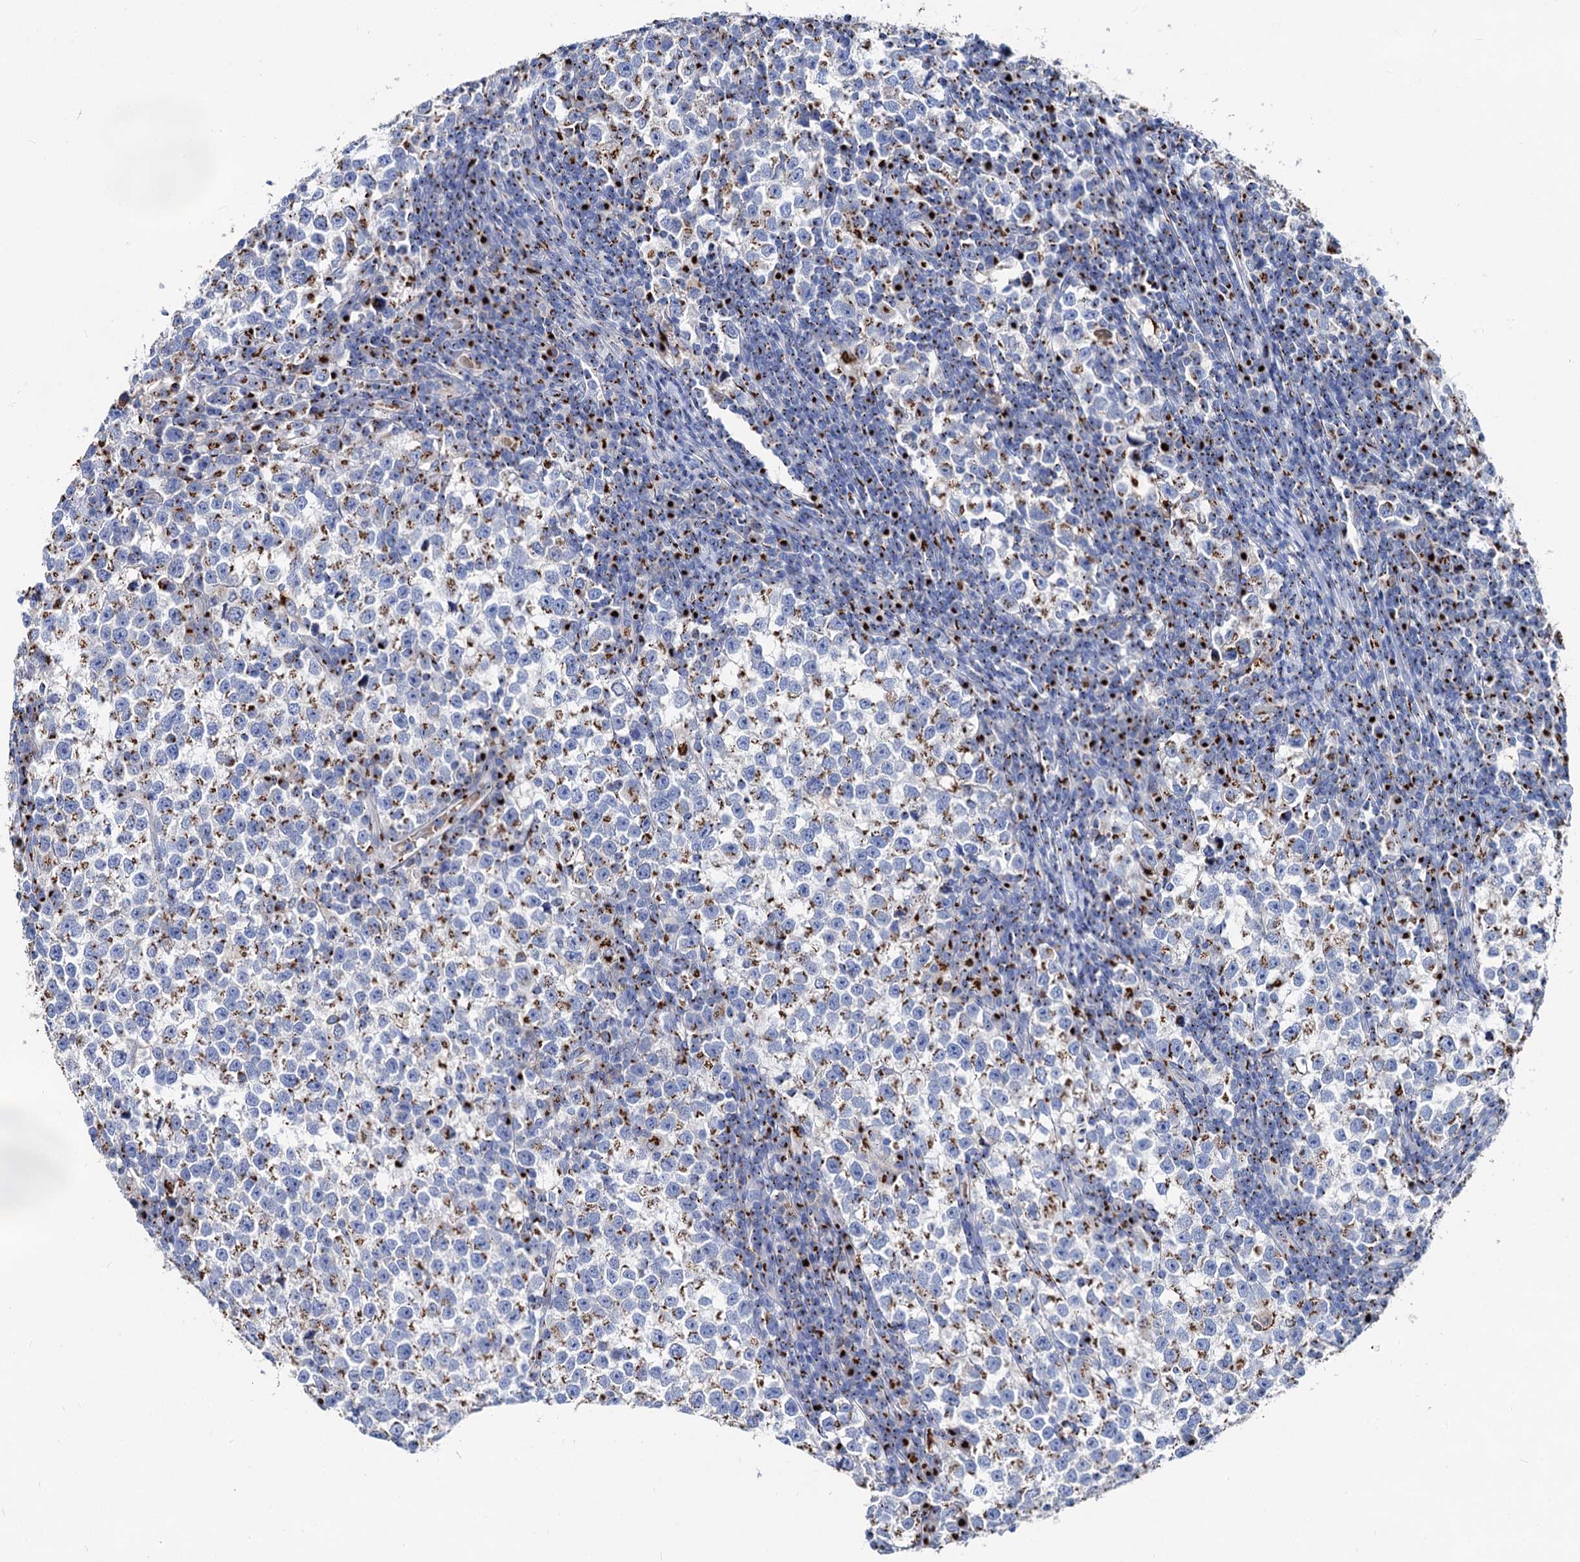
{"staining": {"intensity": "moderate", "quantity": ">75%", "location": "cytoplasmic/membranous"}, "tissue": "testis cancer", "cell_type": "Tumor cells", "image_type": "cancer", "snomed": [{"axis": "morphology", "description": "Normal tissue, NOS"}, {"axis": "morphology", "description": "Seminoma, NOS"}, {"axis": "topography", "description": "Testis"}], "caption": "Human seminoma (testis) stained with a protein marker exhibits moderate staining in tumor cells.", "gene": "TM9SF3", "patient": {"sex": "male", "age": 43}}